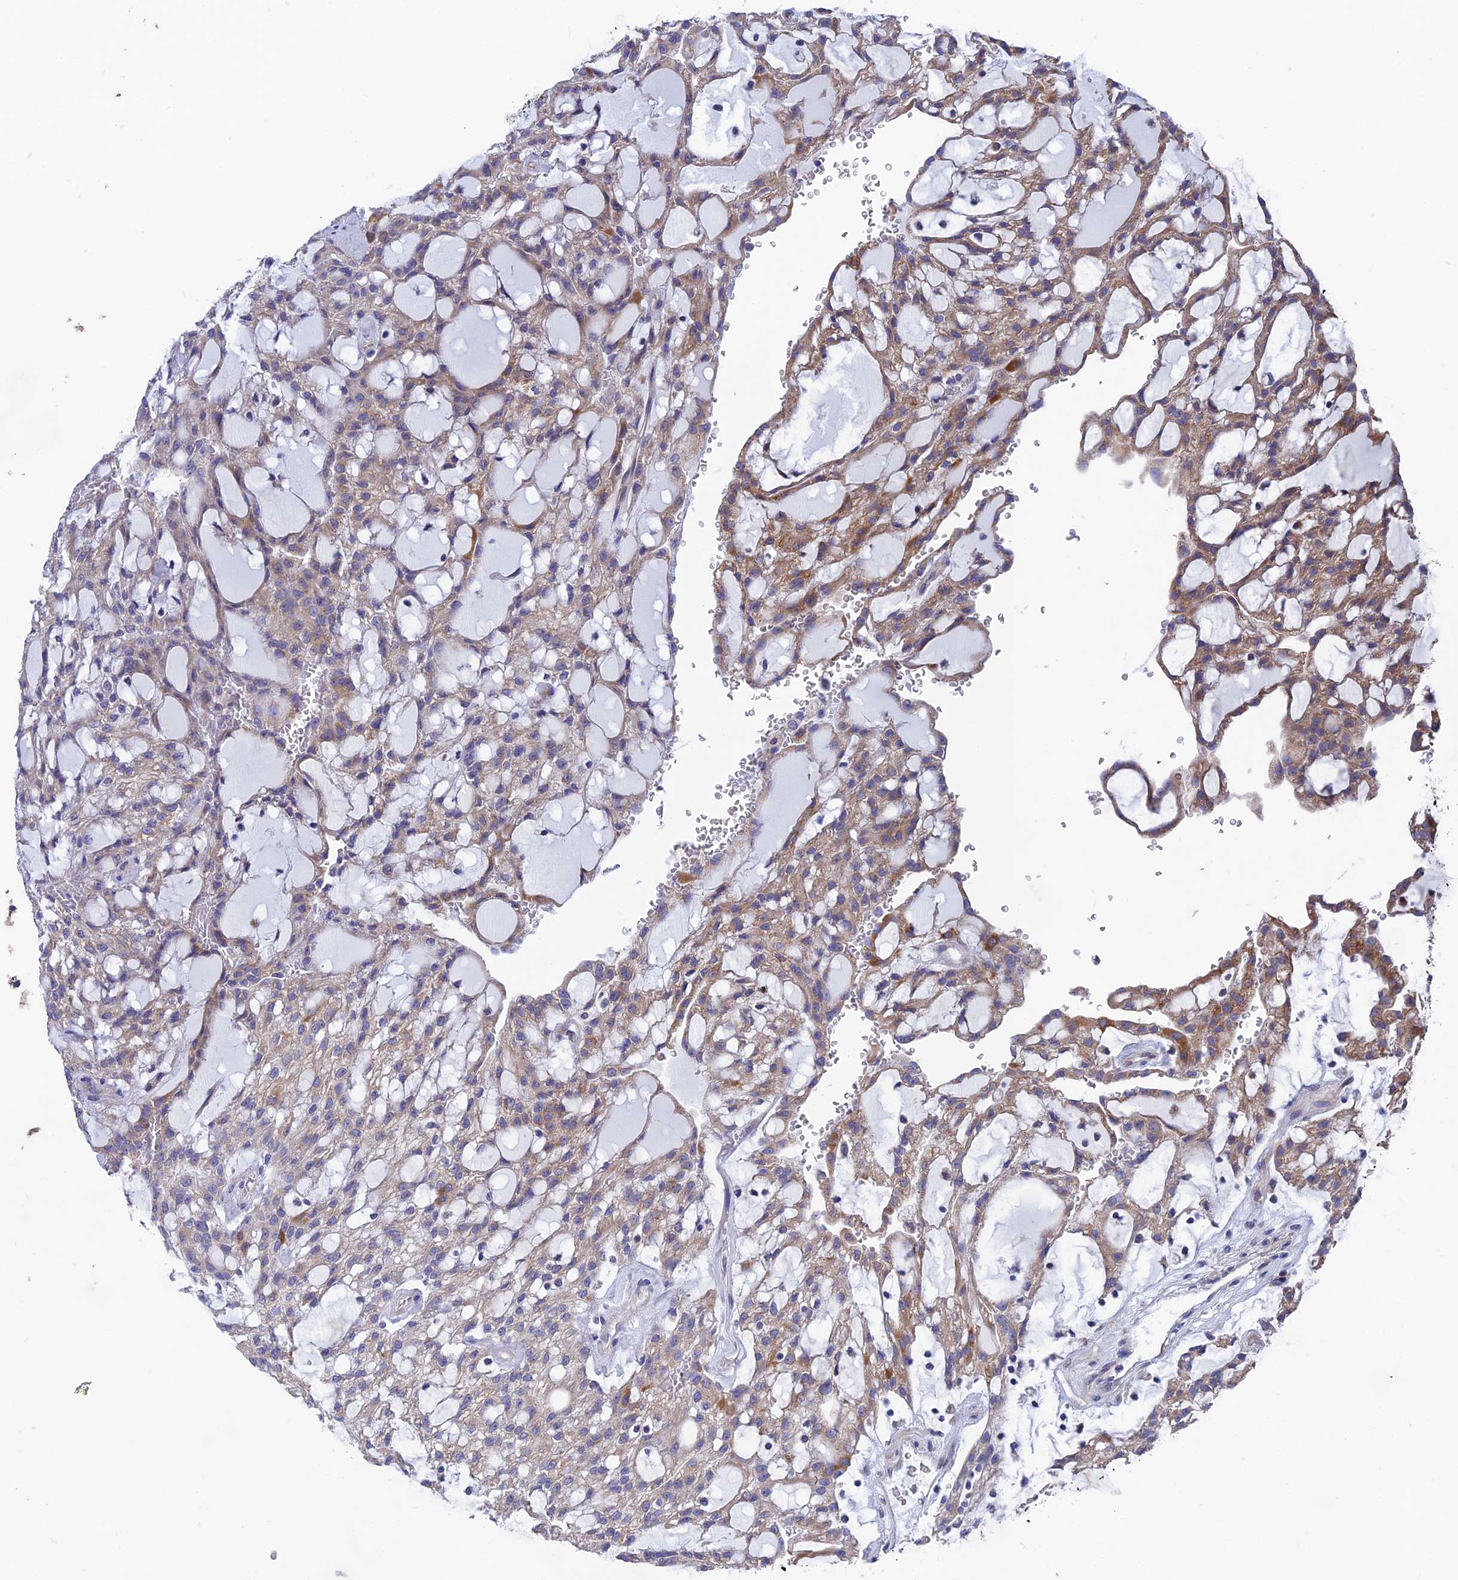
{"staining": {"intensity": "weak", "quantity": ">75%", "location": "cytoplasmic/membranous"}, "tissue": "renal cancer", "cell_type": "Tumor cells", "image_type": "cancer", "snomed": [{"axis": "morphology", "description": "Adenocarcinoma, NOS"}, {"axis": "topography", "description": "Kidney"}], "caption": "IHC histopathology image of human renal cancer (adenocarcinoma) stained for a protein (brown), which demonstrates low levels of weak cytoplasmic/membranous expression in about >75% of tumor cells.", "gene": "AK4", "patient": {"sex": "male", "age": 63}}